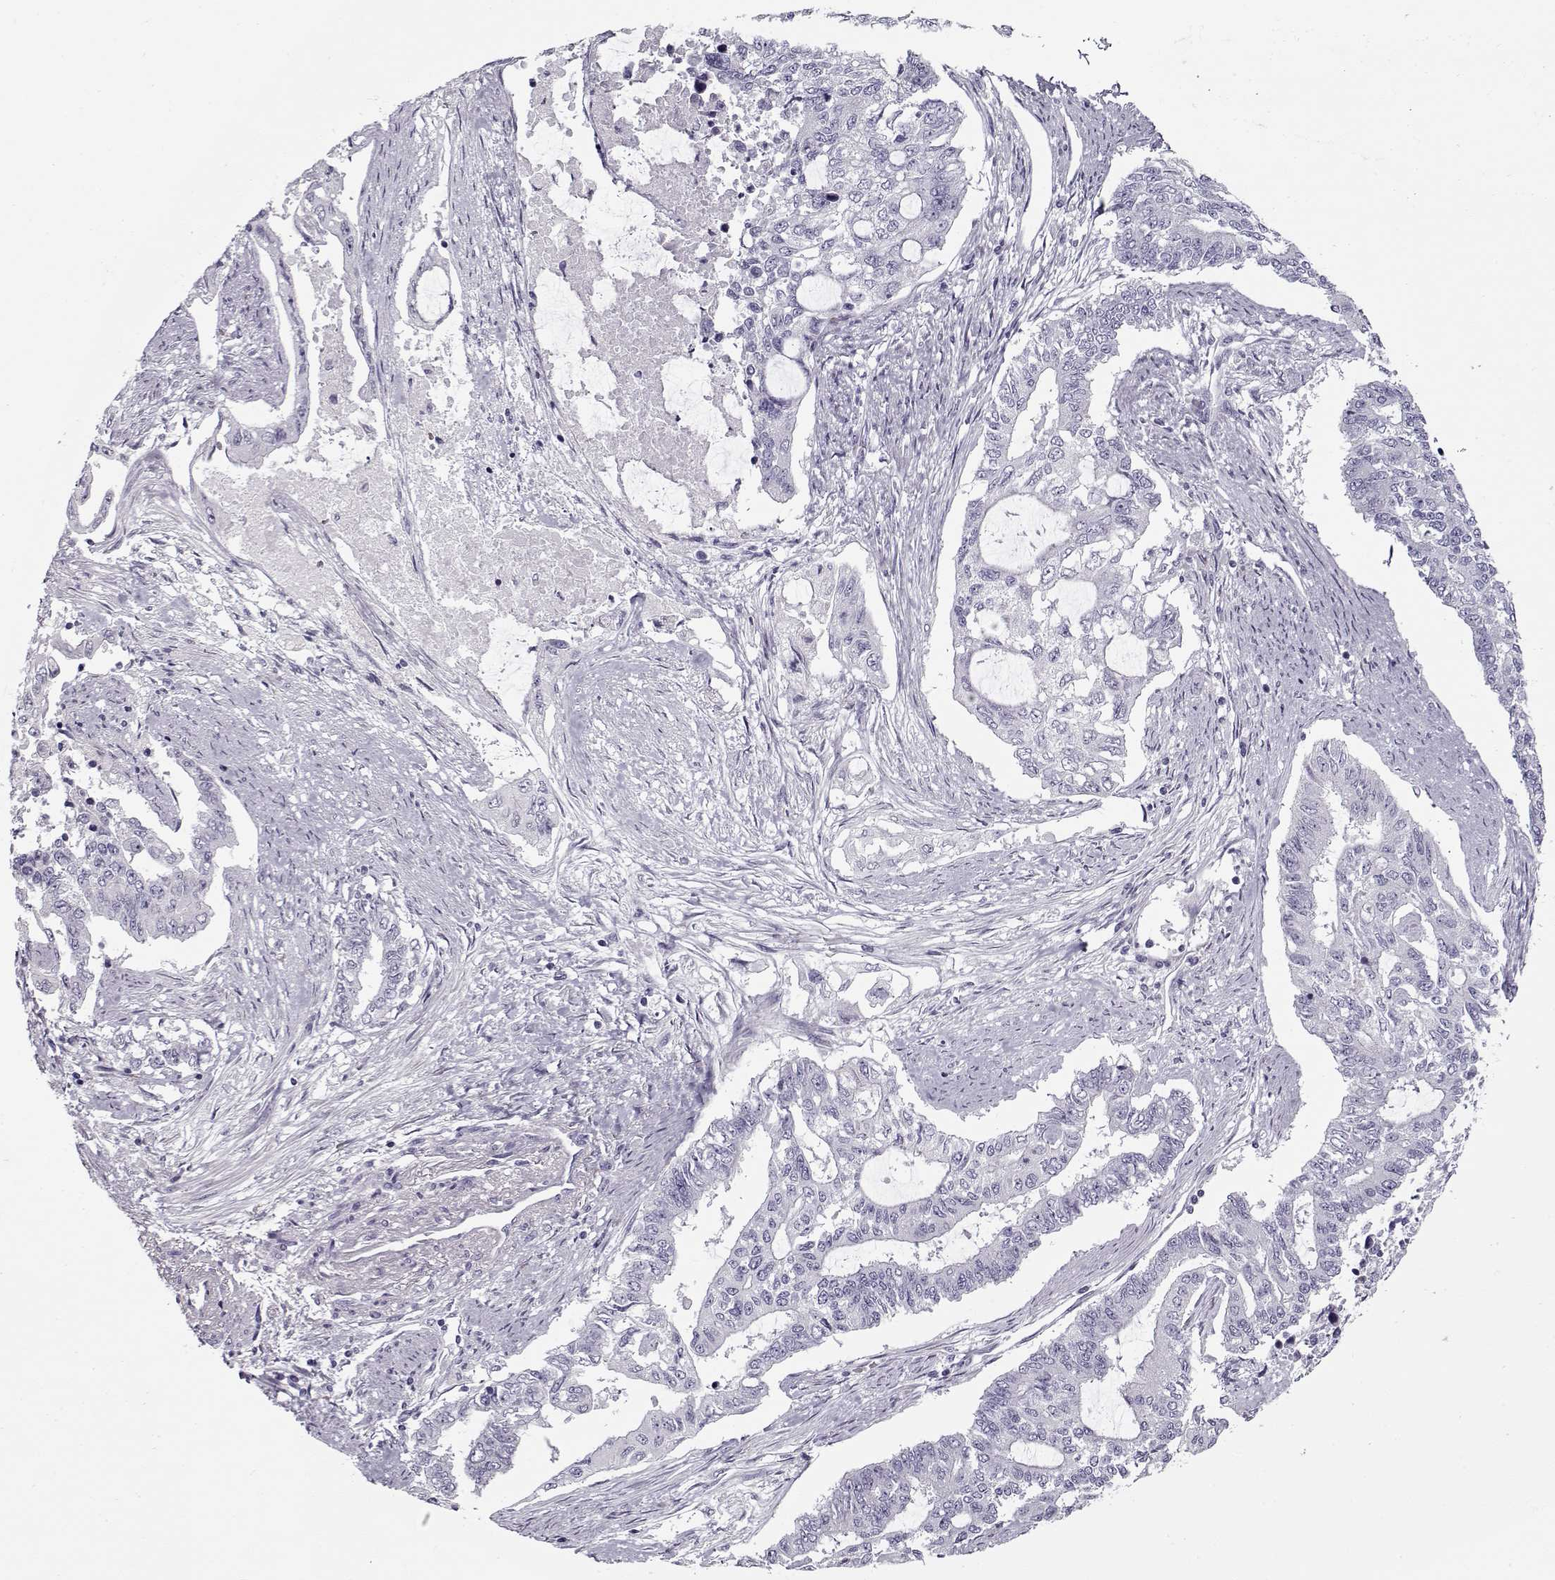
{"staining": {"intensity": "negative", "quantity": "none", "location": "none"}, "tissue": "endometrial cancer", "cell_type": "Tumor cells", "image_type": "cancer", "snomed": [{"axis": "morphology", "description": "Adenocarcinoma, NOS"}, {"axis": "topography", "description": "Uterus"}], "caption": "Tumor cells are negative for brown protein staining in endometrial cancer.", "gene": "GAGE2A", "patient": {"sex": "female", "age": 59}}